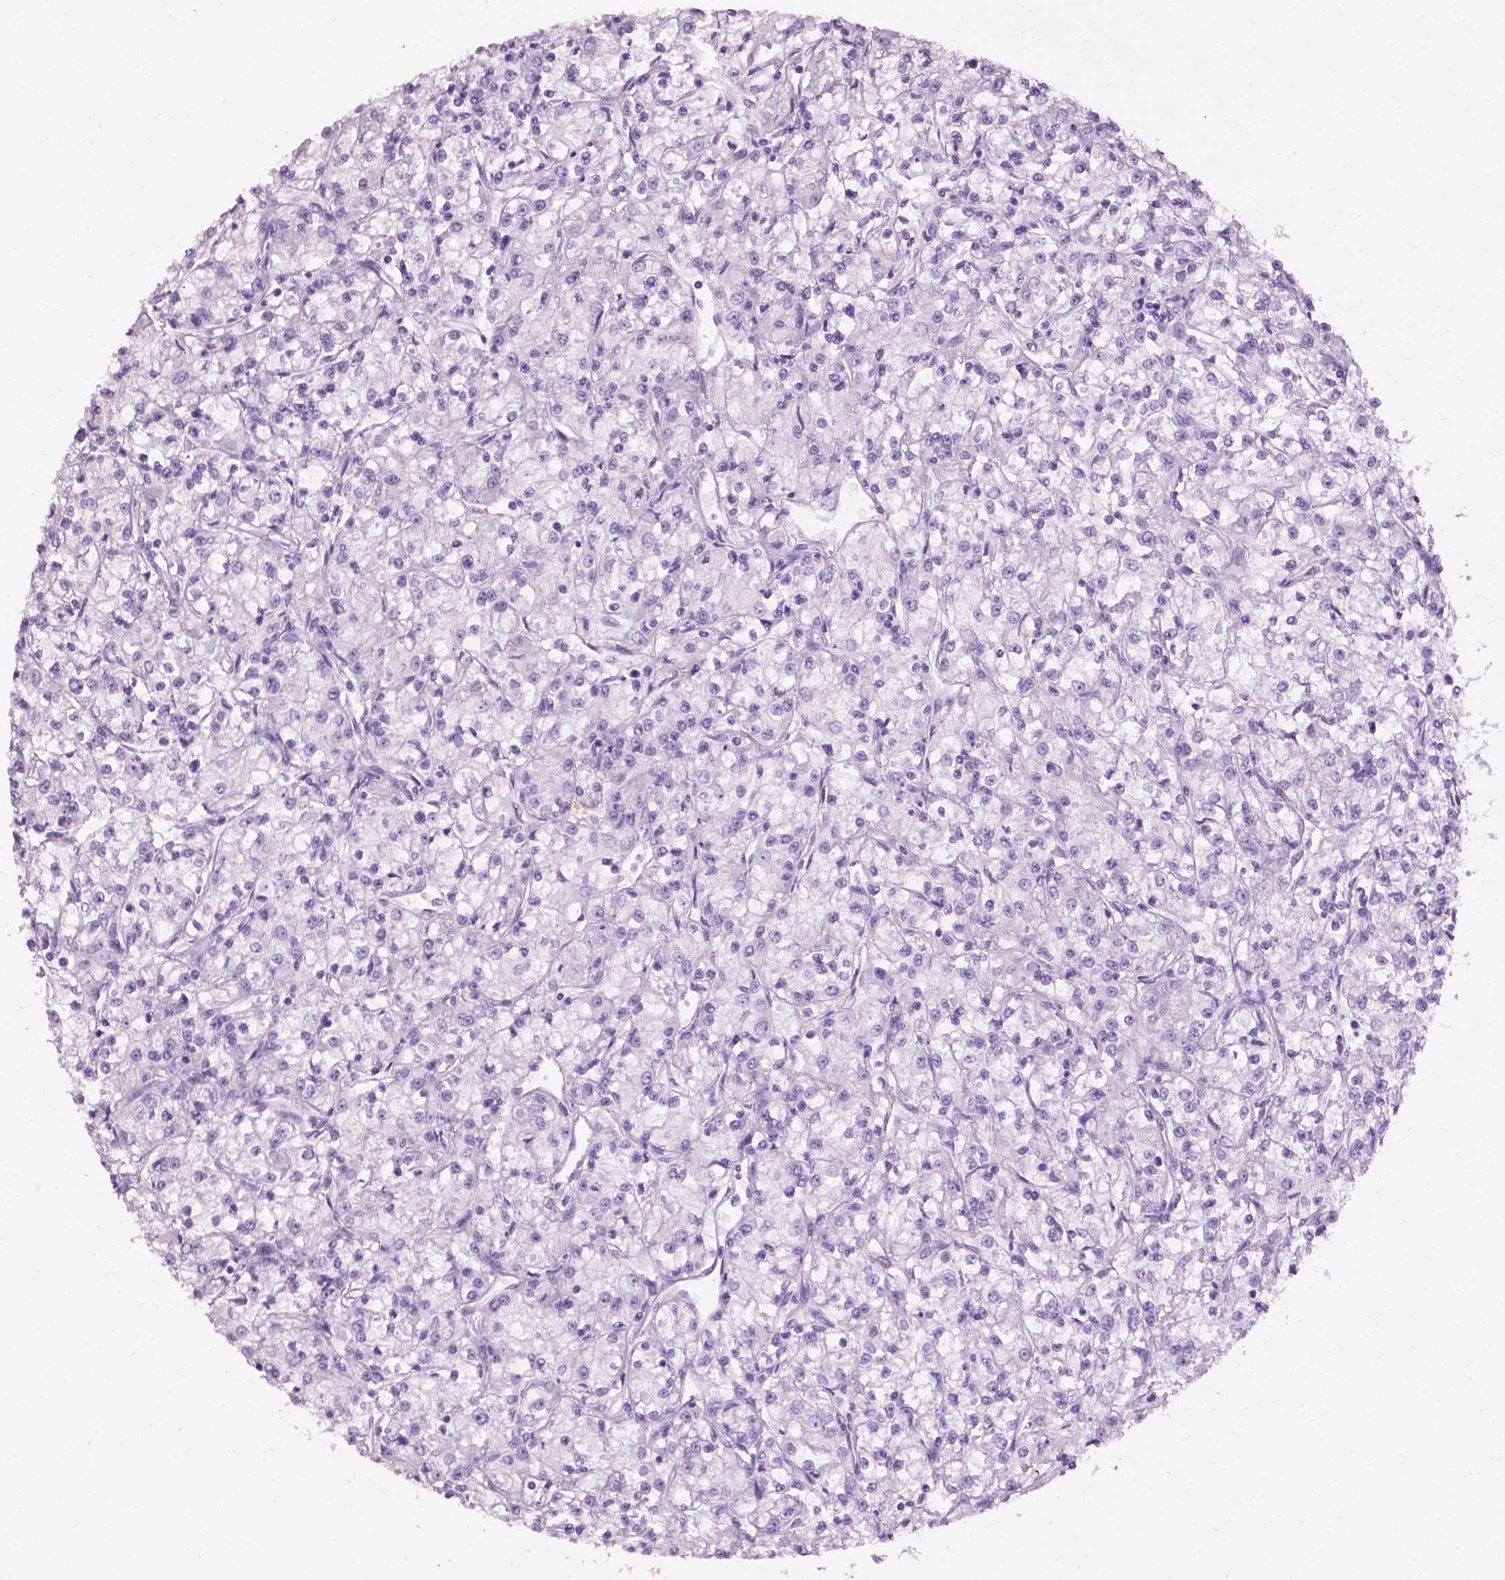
{"staining": {"intensity": "negative", "quantity": "none", "location": "none"}, "tissue": "renal cancer", "cell_type": "Tumor cells", "image_type": "cancer", "snomed": [{"axis": "morphology", "description": "Adenocarcinoma, NOS"}, {"axis": "topography", "description": "Kidney"}], "caption": "Tumor cells are negative for protein expression in human renal cancer. Brightfield microscopy of IHC stained with DAB (3,3'-diaminobenzidine) (brown) and hematoxylin (blue), captured at high magnification.", "gene": "PHGR1", "patient": {"sex": "female", "age": 59}}